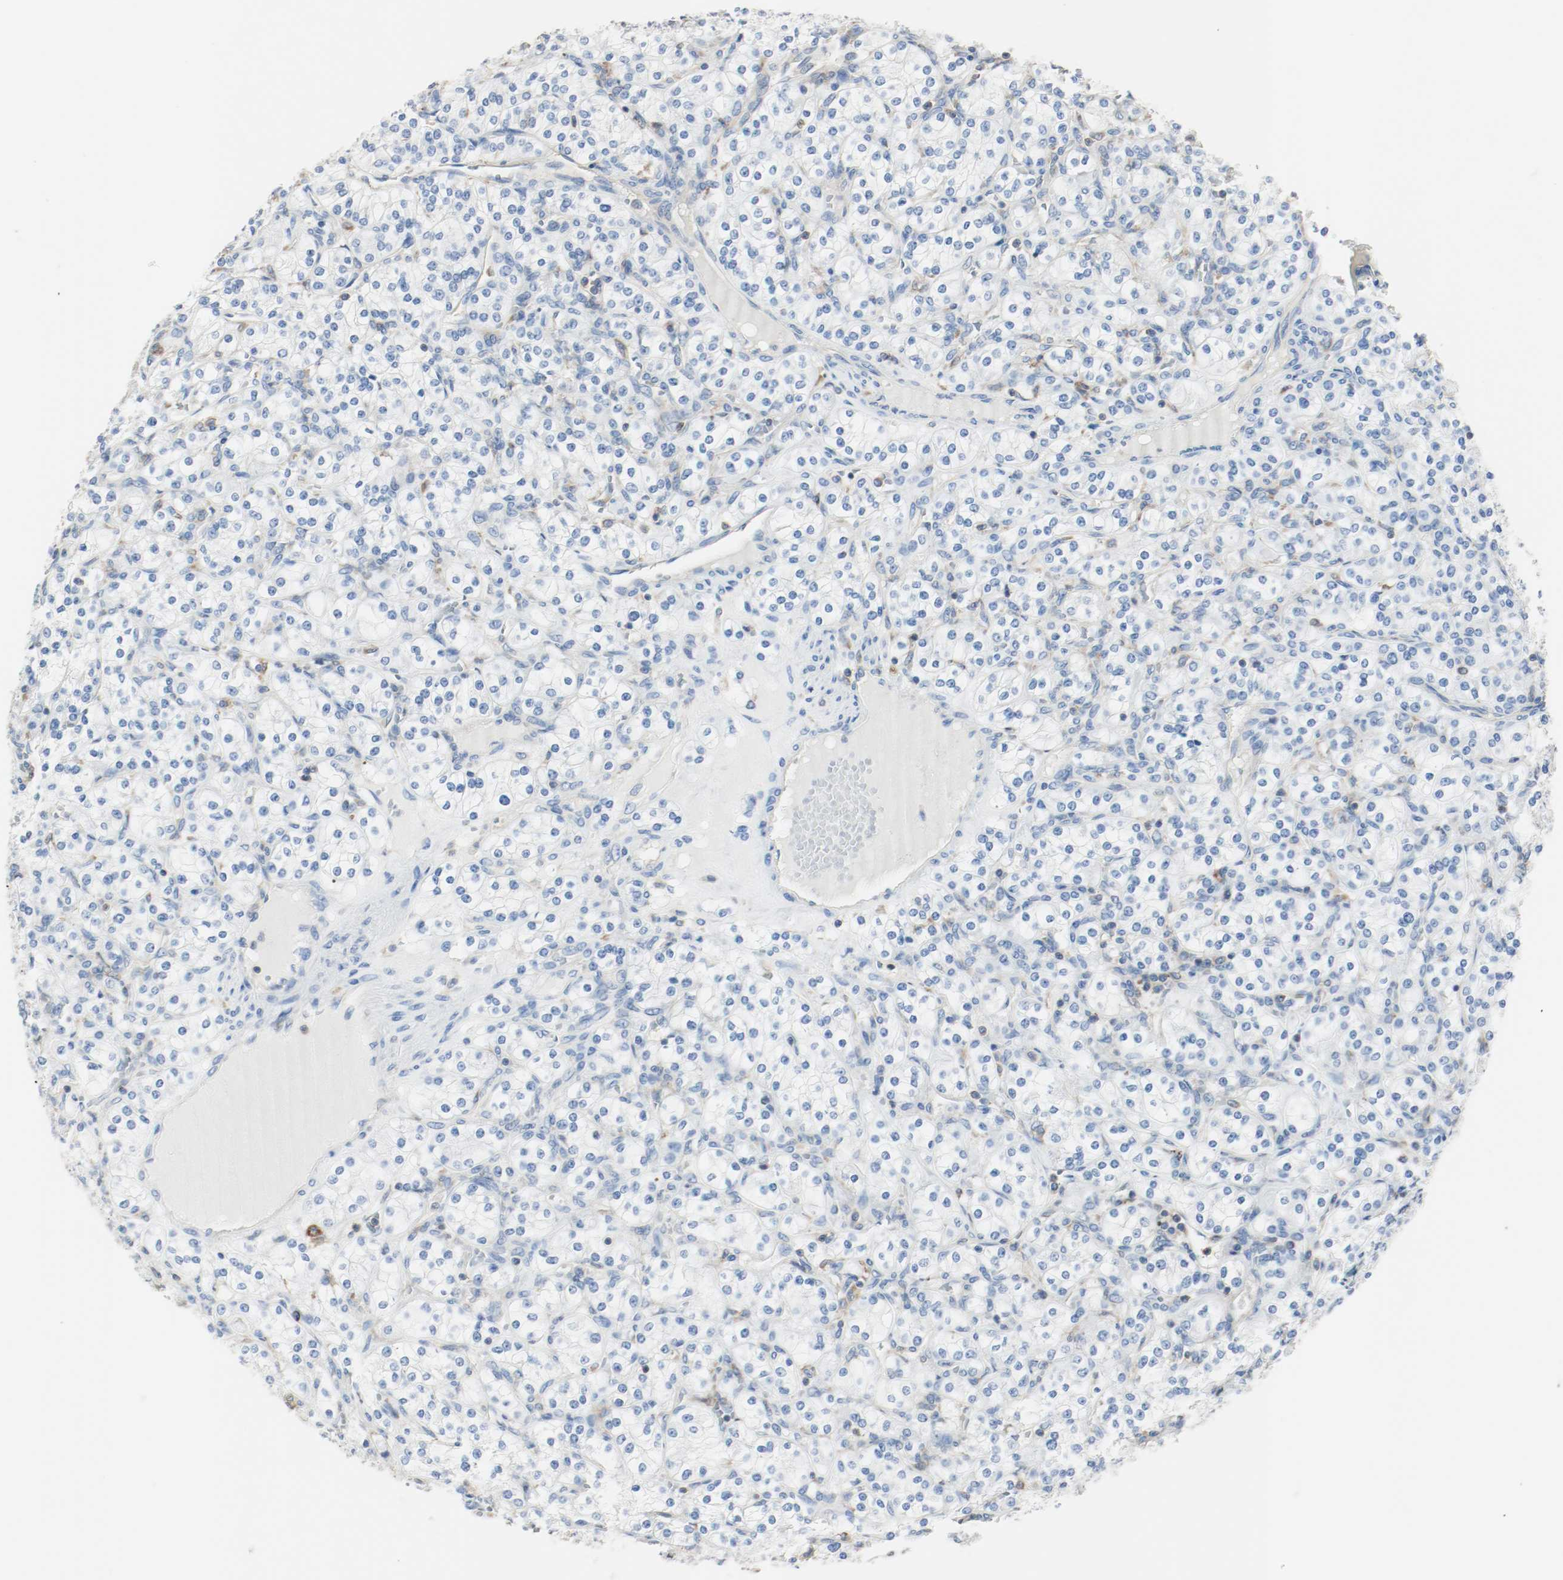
{"staining": {"intensity": "negative", "quantity": "none", "location": "none"}, "tissue": "renal cancer", "cell_type": "Tumor cells", "image_type": "cancer", "snomed": [{"axis": "morphology", "description": "Adenocarcinoma, NOS"}, {"axis": "topography", "description": "Kidney"}], "caption": "Renal cancer was stained to show a protein in brown. There is no significant expression in tumor cells.", "gene": "ARPC1B", "patient": {"sex": "male", "age": 77}}